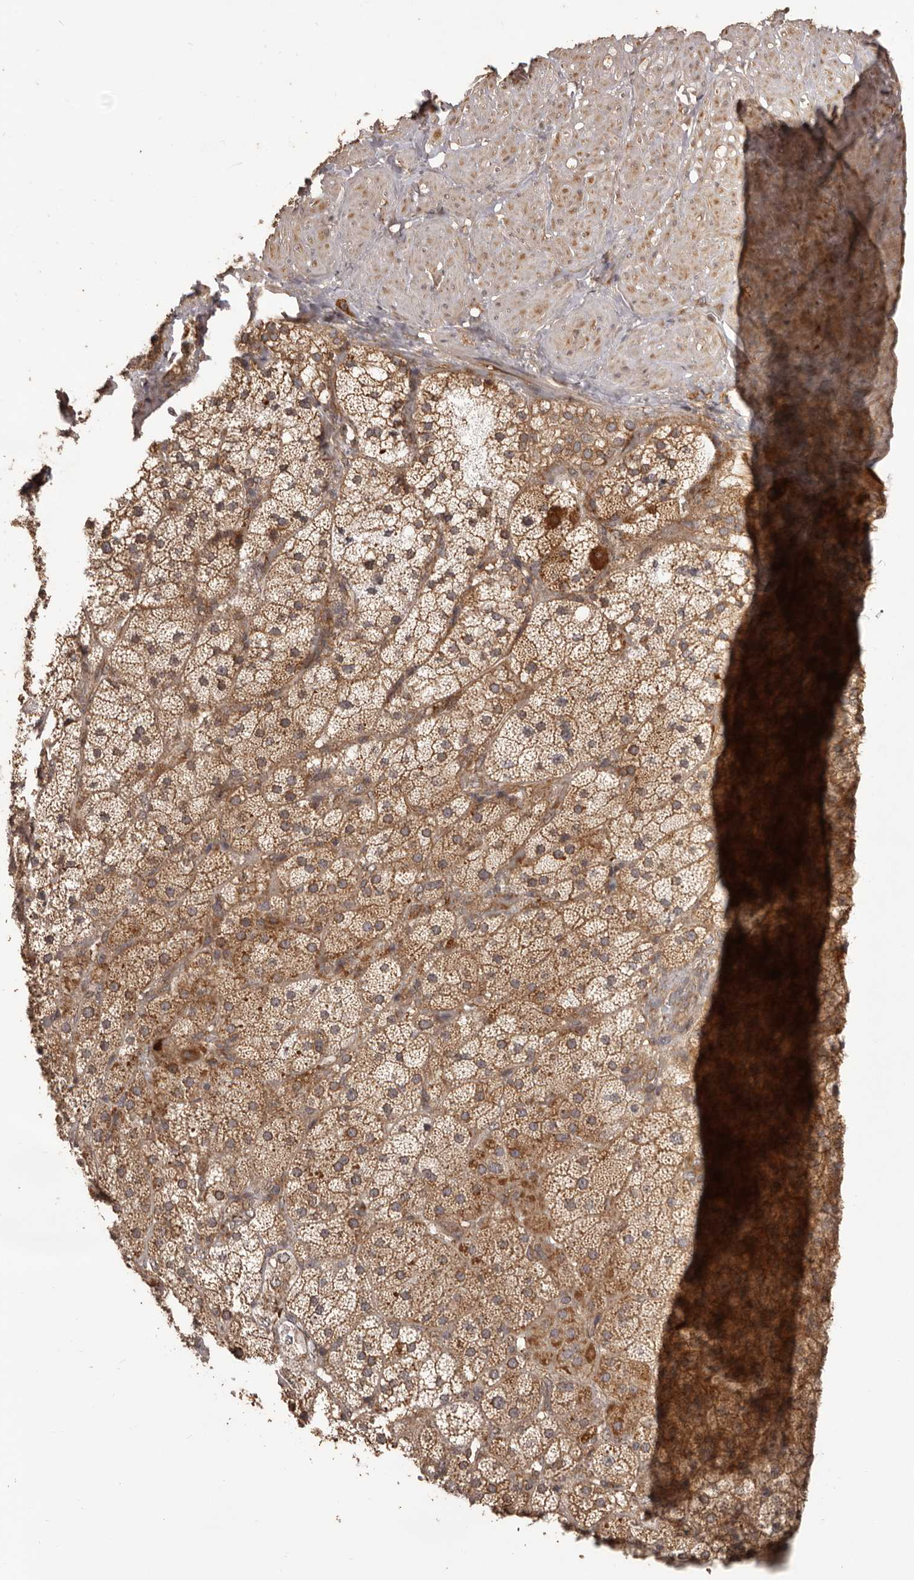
{"staining": {"intensity": "strong", "quantity": ">75%", "location": "cytoplasmic/membranous"}, "tissue": "adrenal gland", "cell_type": "Glandular cells", "image_type": "normal", "snomed": [{"axis": "morphology", "description": "Normal tissue, NOS"}, {"axis": "topography", "description": "Adrenal gland"}], "caption": "IHC of benign human adrenal gland displays high levels of strong cytoplasmic/membranous positivity in approximately >75% of glandular cells.", "gene": "QRSL1", "patient": {"sex": "male", "age": 57}}